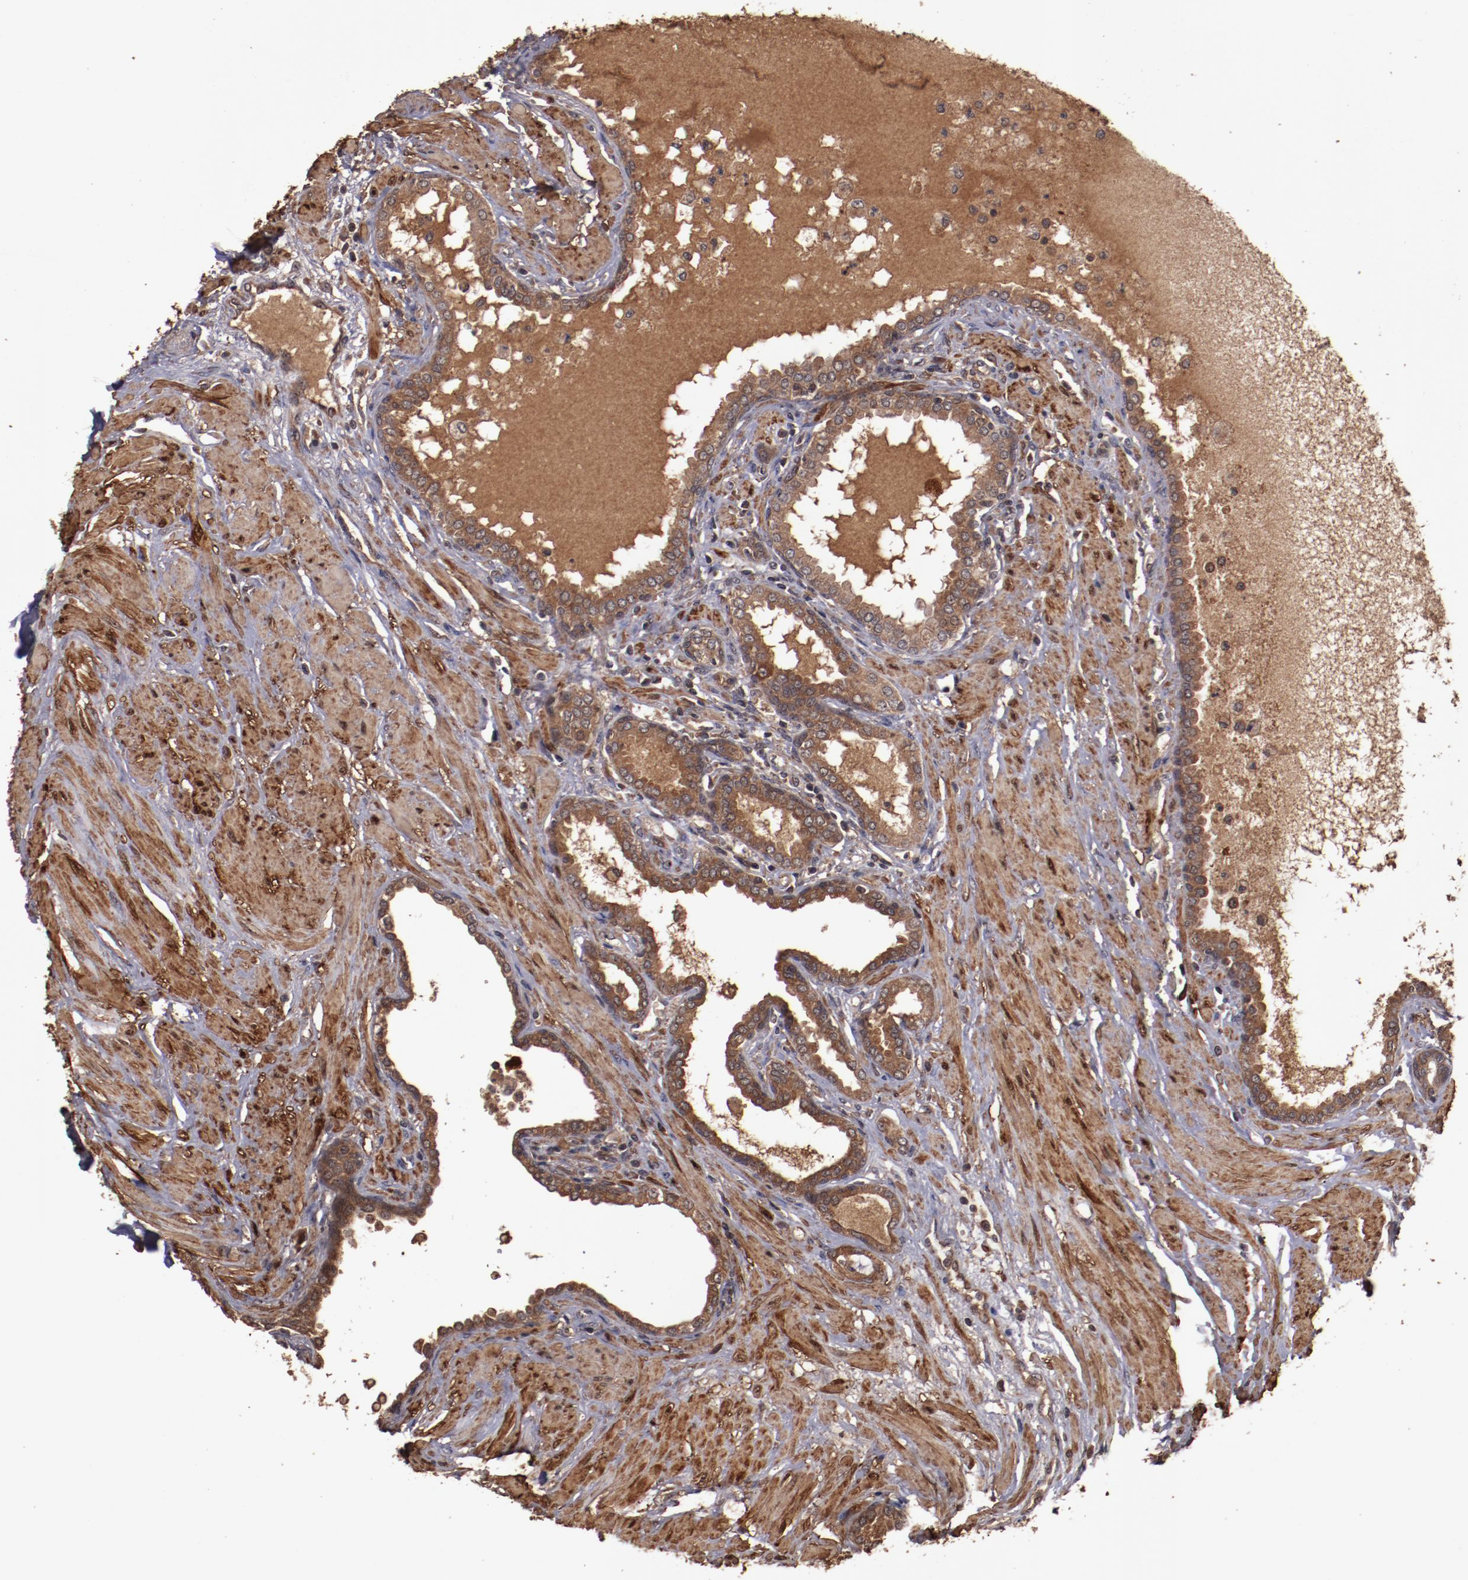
{"staining": {"intensity": "strong", "quantity": ">75%", "location": "cytoplasmic/membranous"}, "tissue": "prostate", "cell_type": "Glandular cells", "image_type": "normal", "snomed": [{"axis": "morphology", "description": "Normal tissue, NOS"}, {"axis": "topography", "description": "Prostate"}], "caption": "Immunohistochemical staining of normal prostate demonstrates >75% levels of strong cytoplasmic/membranous protein expression in about >75% of glandular cells.", "gene": "TXNDC16", "patient": {"sex": "male", "age": 64}}